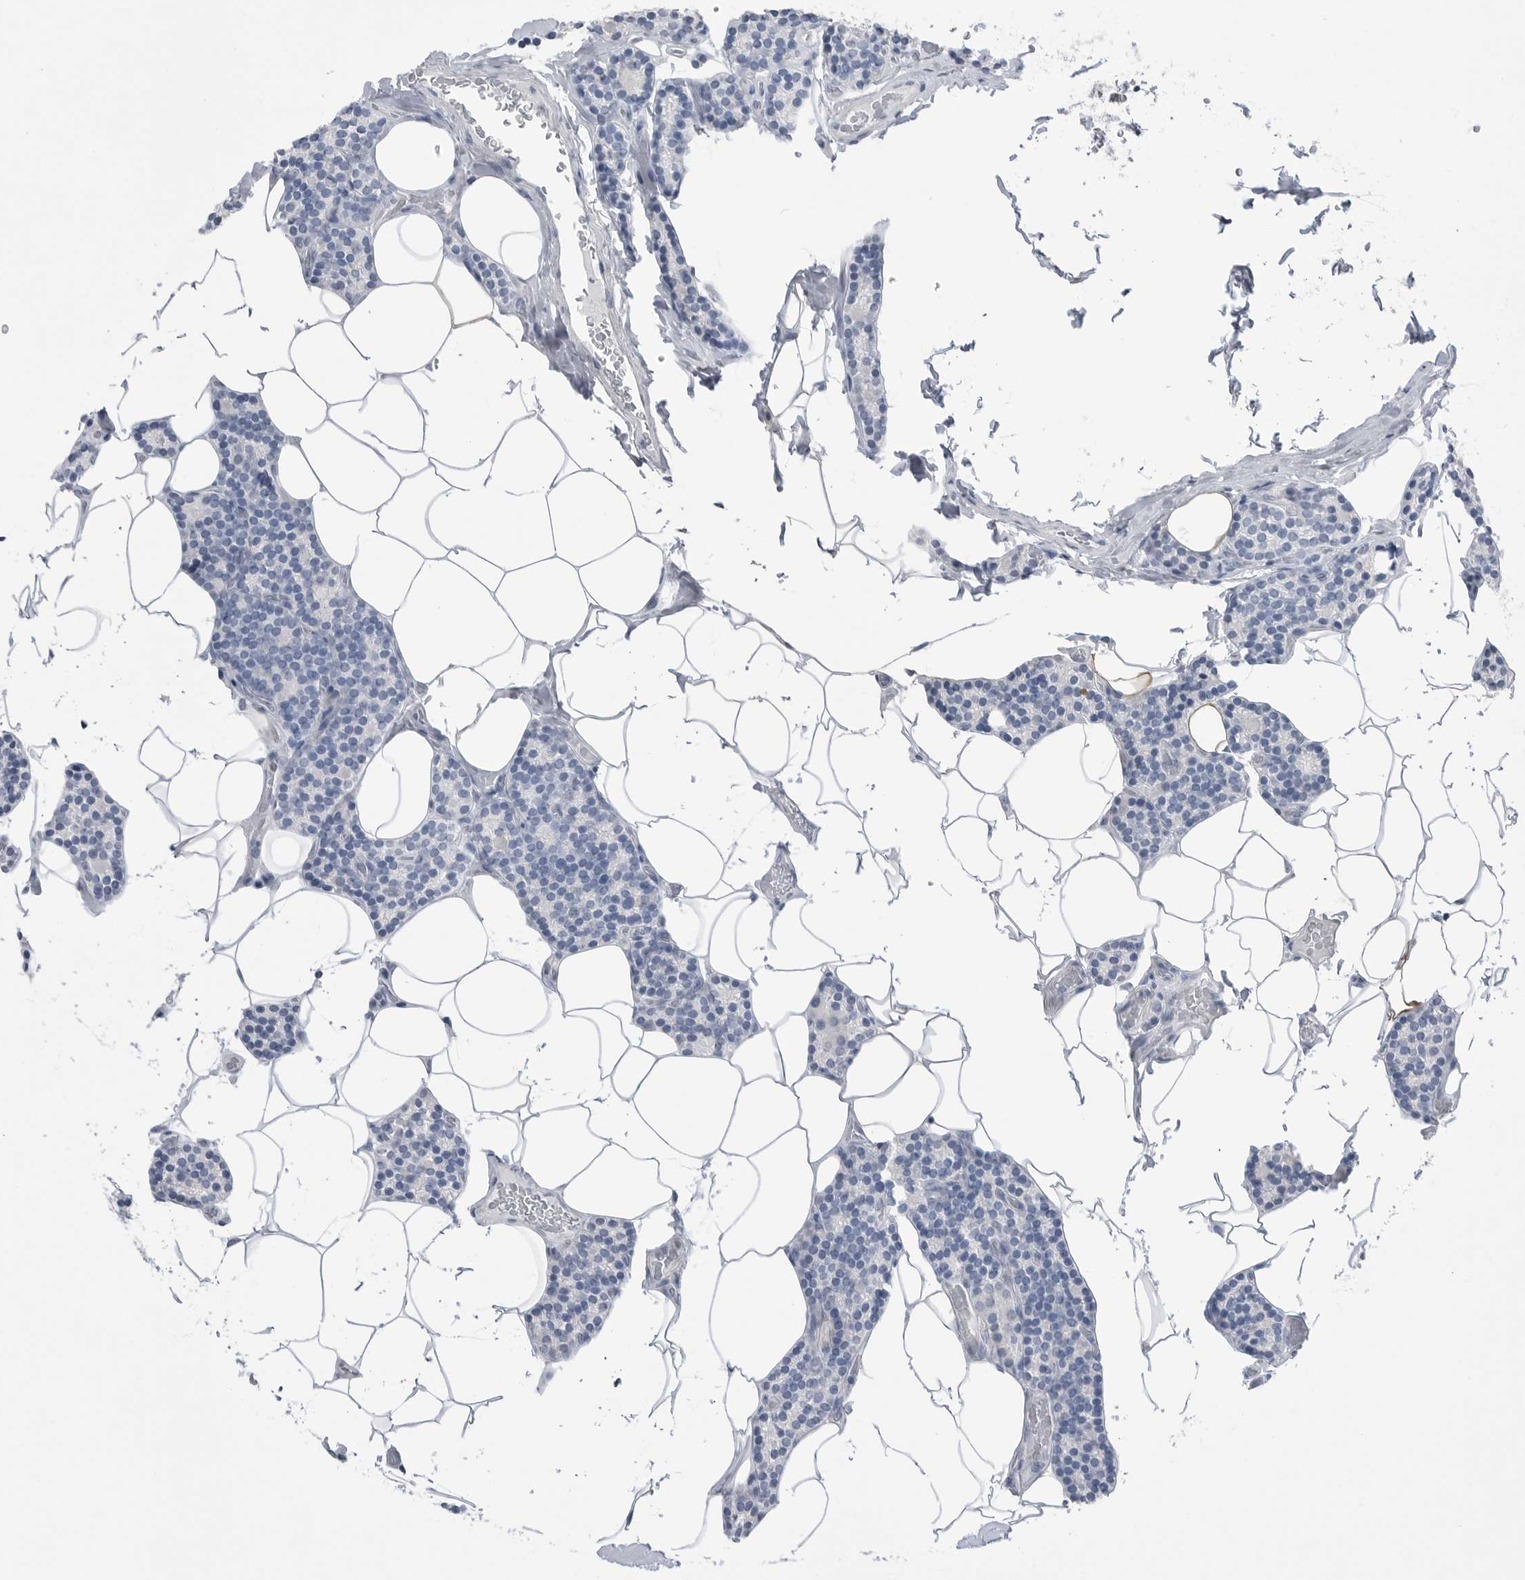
{"staining": {"intensity": "negative", "quantity": "none", "location": "none"}, "tissue": "parathyroid gland", "cell_type": "Glandular cells", "image_type": "normal", "snomed": [{"axis": "morphology", "description": "Normal tissue, NOS"}, {"axis": "topography", "description": "Parathyroid gland"}], "caption": "Glandular cells show no significant protein staining in normal parathyroid gland. The staining was performed using DAB to visualize the protein expression in brown, while the nuclei were stained in blue with hematoxylin (Magnification: 20x).", "gene": "ABHD12", "patient": {"sex": "male", "age": 52}}